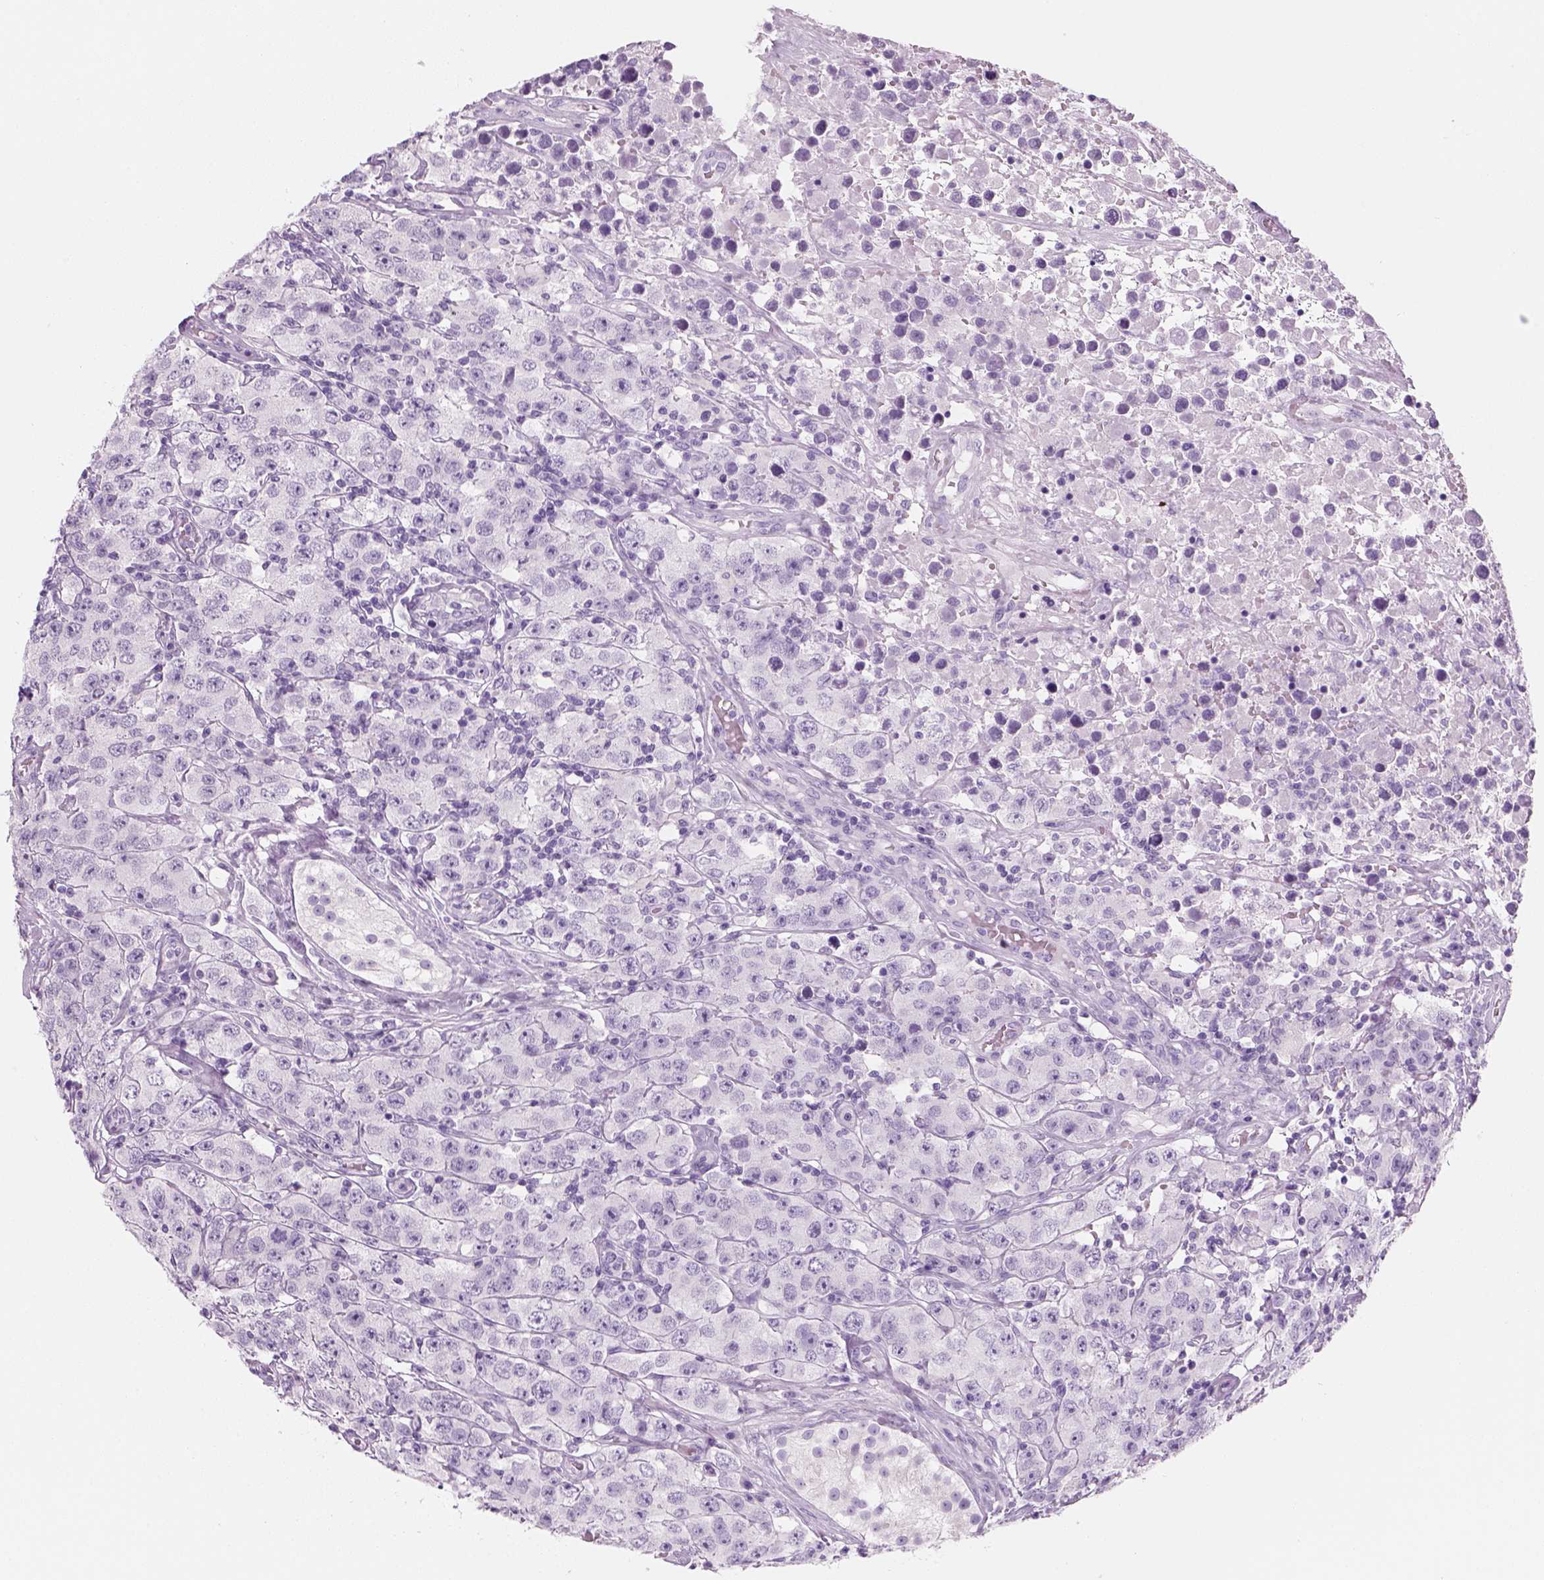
{"staining": {"intensity": "negative", "quantity": "none", "location": "none"}, "tissue": "testis cancer", "cell_type": "Tumor cells", "image_type": "cancer", "snomed": [{"axis": "morphology", "description": "Seminoma, NOS"}, {"axis": "topography", "description": "Testis"}], "caption": "Tumor cells show no significant expression in testis cancer.", "gene": "KRTAP11-1", "patient": {"sex": "male", "age": 52}}